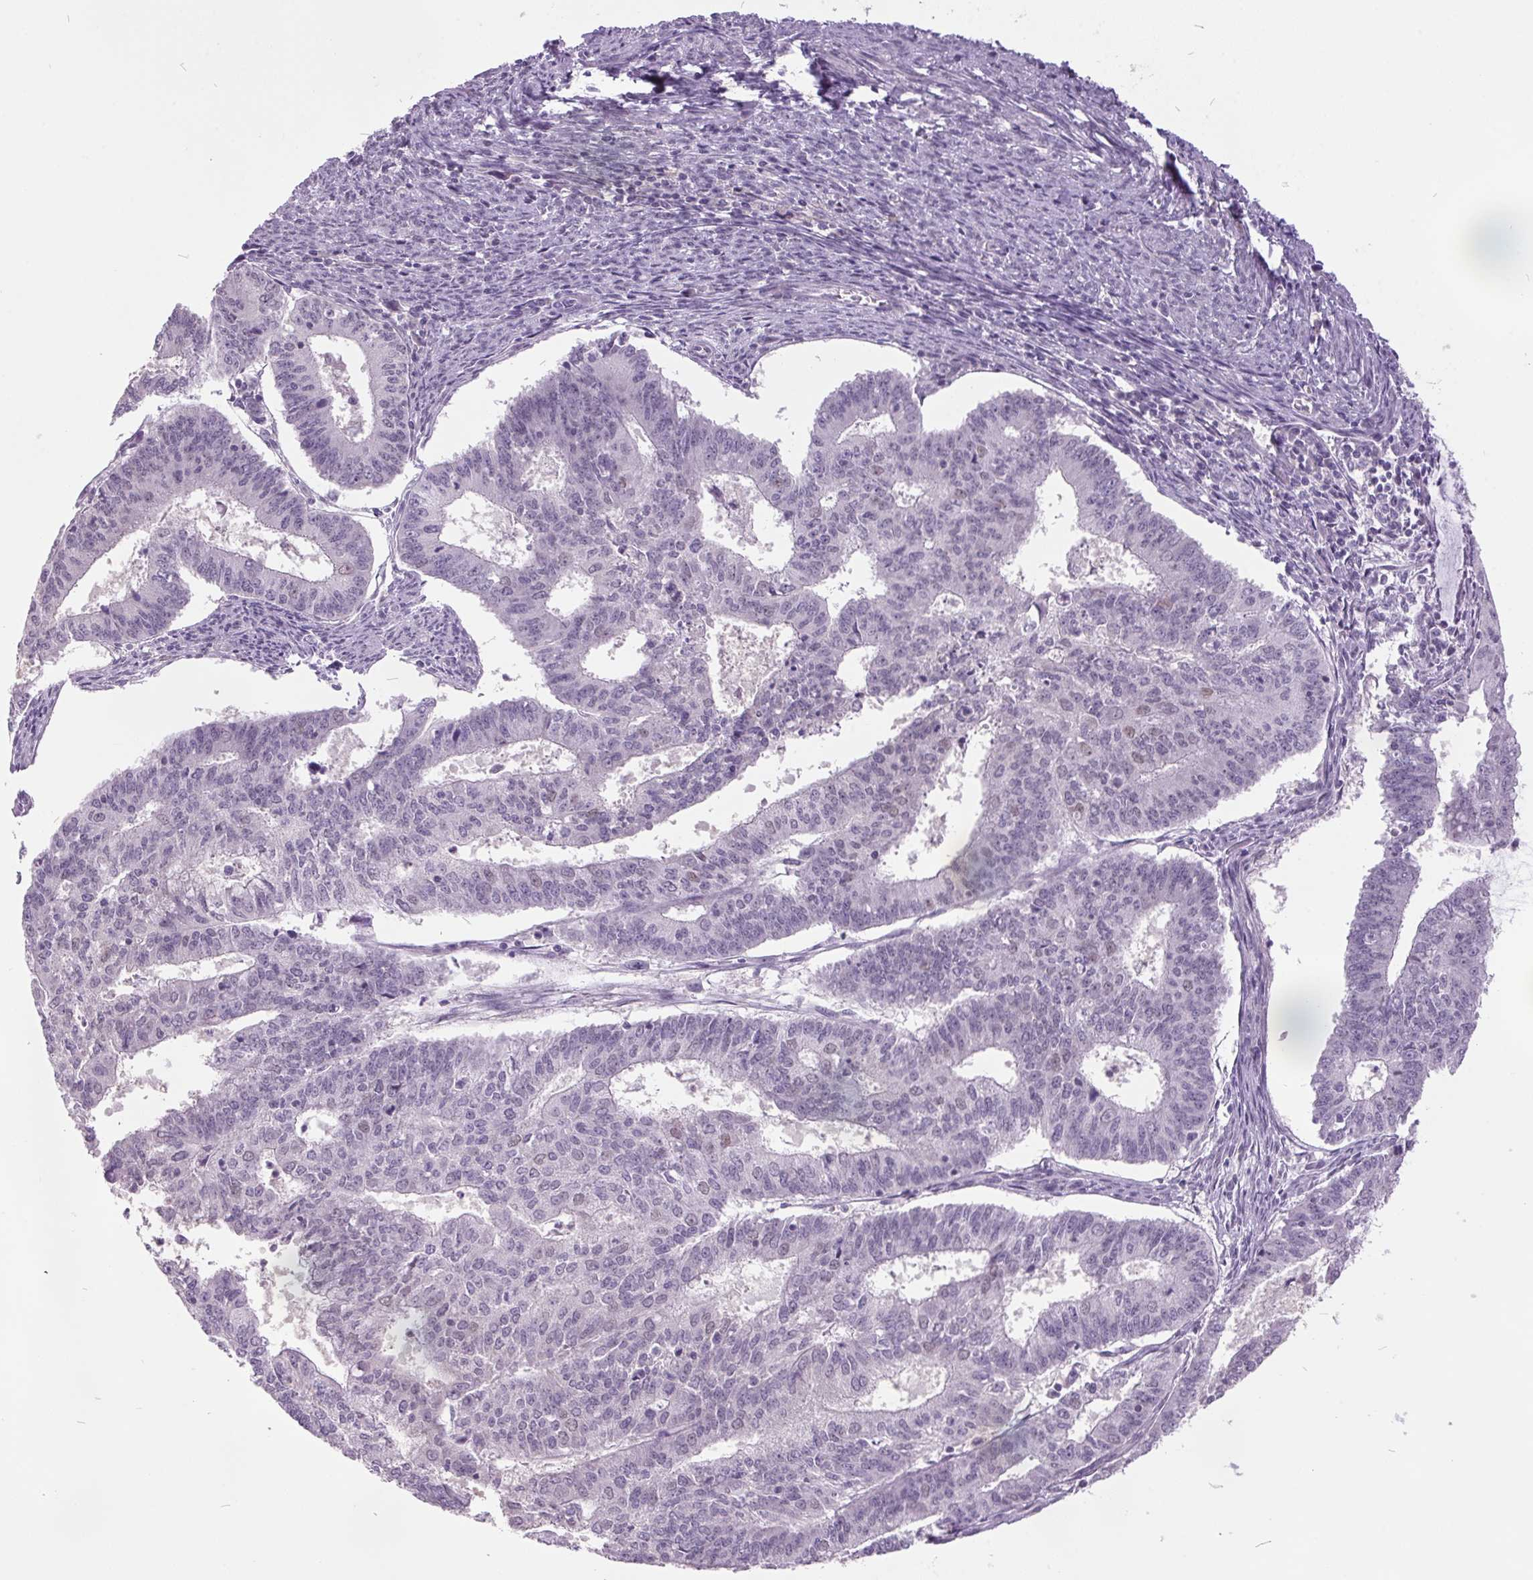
{"staining": {"intensity": "negative", "quantity": "none", "location": "none"}, "tissue": "endometrial cancer", "cell_type": "Tumor cells", "image_type": "cancer", "snomed": [{"axis": "morphology", "description": "Adenocarcinoma, NOS"}, {"axis": "topography", "description": "Endometrium"}], "caption": "An image of endometrial cancer stained for a protein reveals no brown staining in tumor cells.", "gene": "C2orf16", "patient": {"sex": "female", "age": 61}}